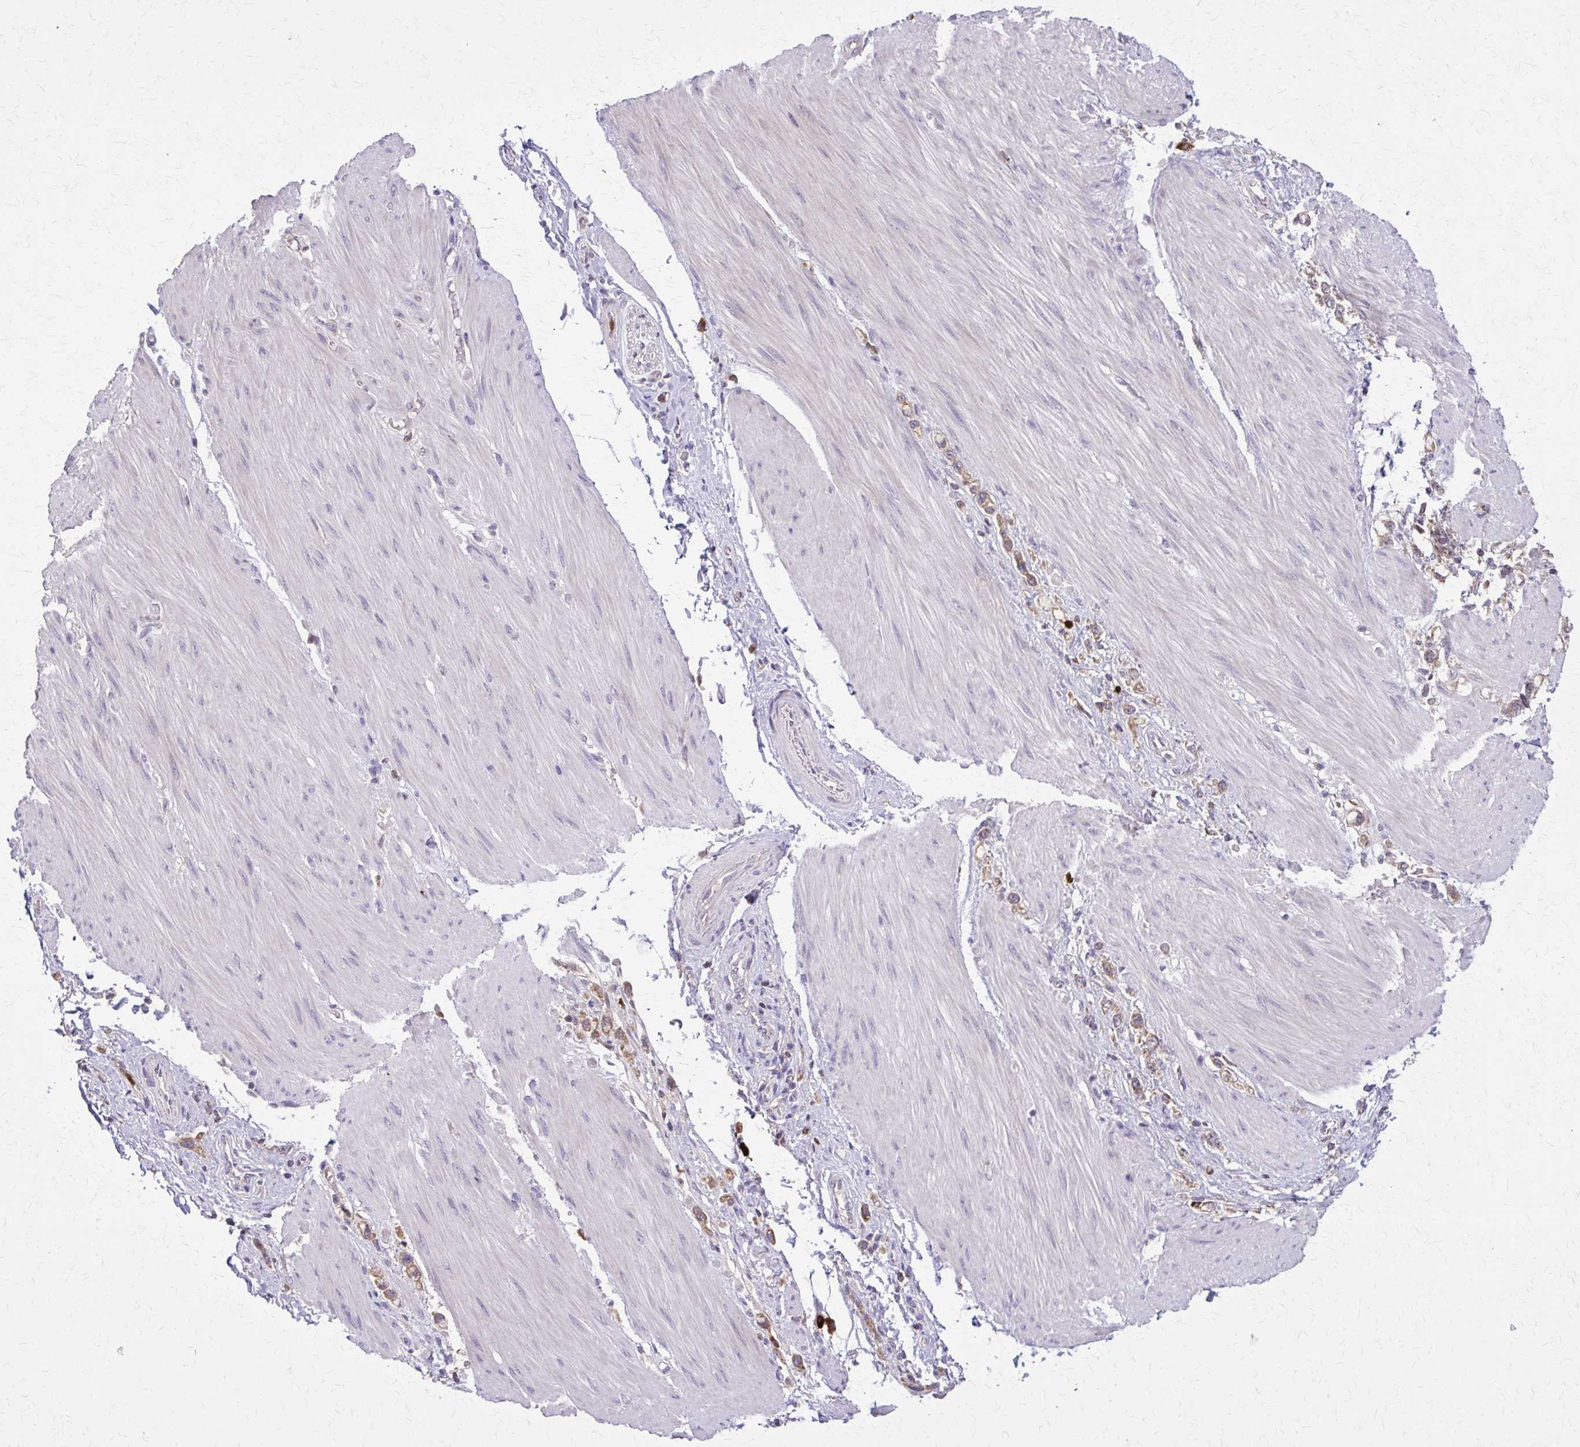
{"staining": {"intensity": "moderate", "quantity": ">75%", "location": "cytoplasmic/membranous"}, "tissue": "stomach cancer", "cell_type": "Tumor cells", "image_type": "cancer", "snomed": [{"axis": "morphology", "description": "Adenocarcinoma, NOS"}, {"axis": "topography", "description": "Stomach"}], "caption": "IHC image of stomach adenocarcinoma stained for a protein (brown), which shows medium levels of moderate cytoplasmic/membranous expression in about >75% of tumor cells.", "gene": "NRBF2", "patient": {"sex": "female", "age": 65}}